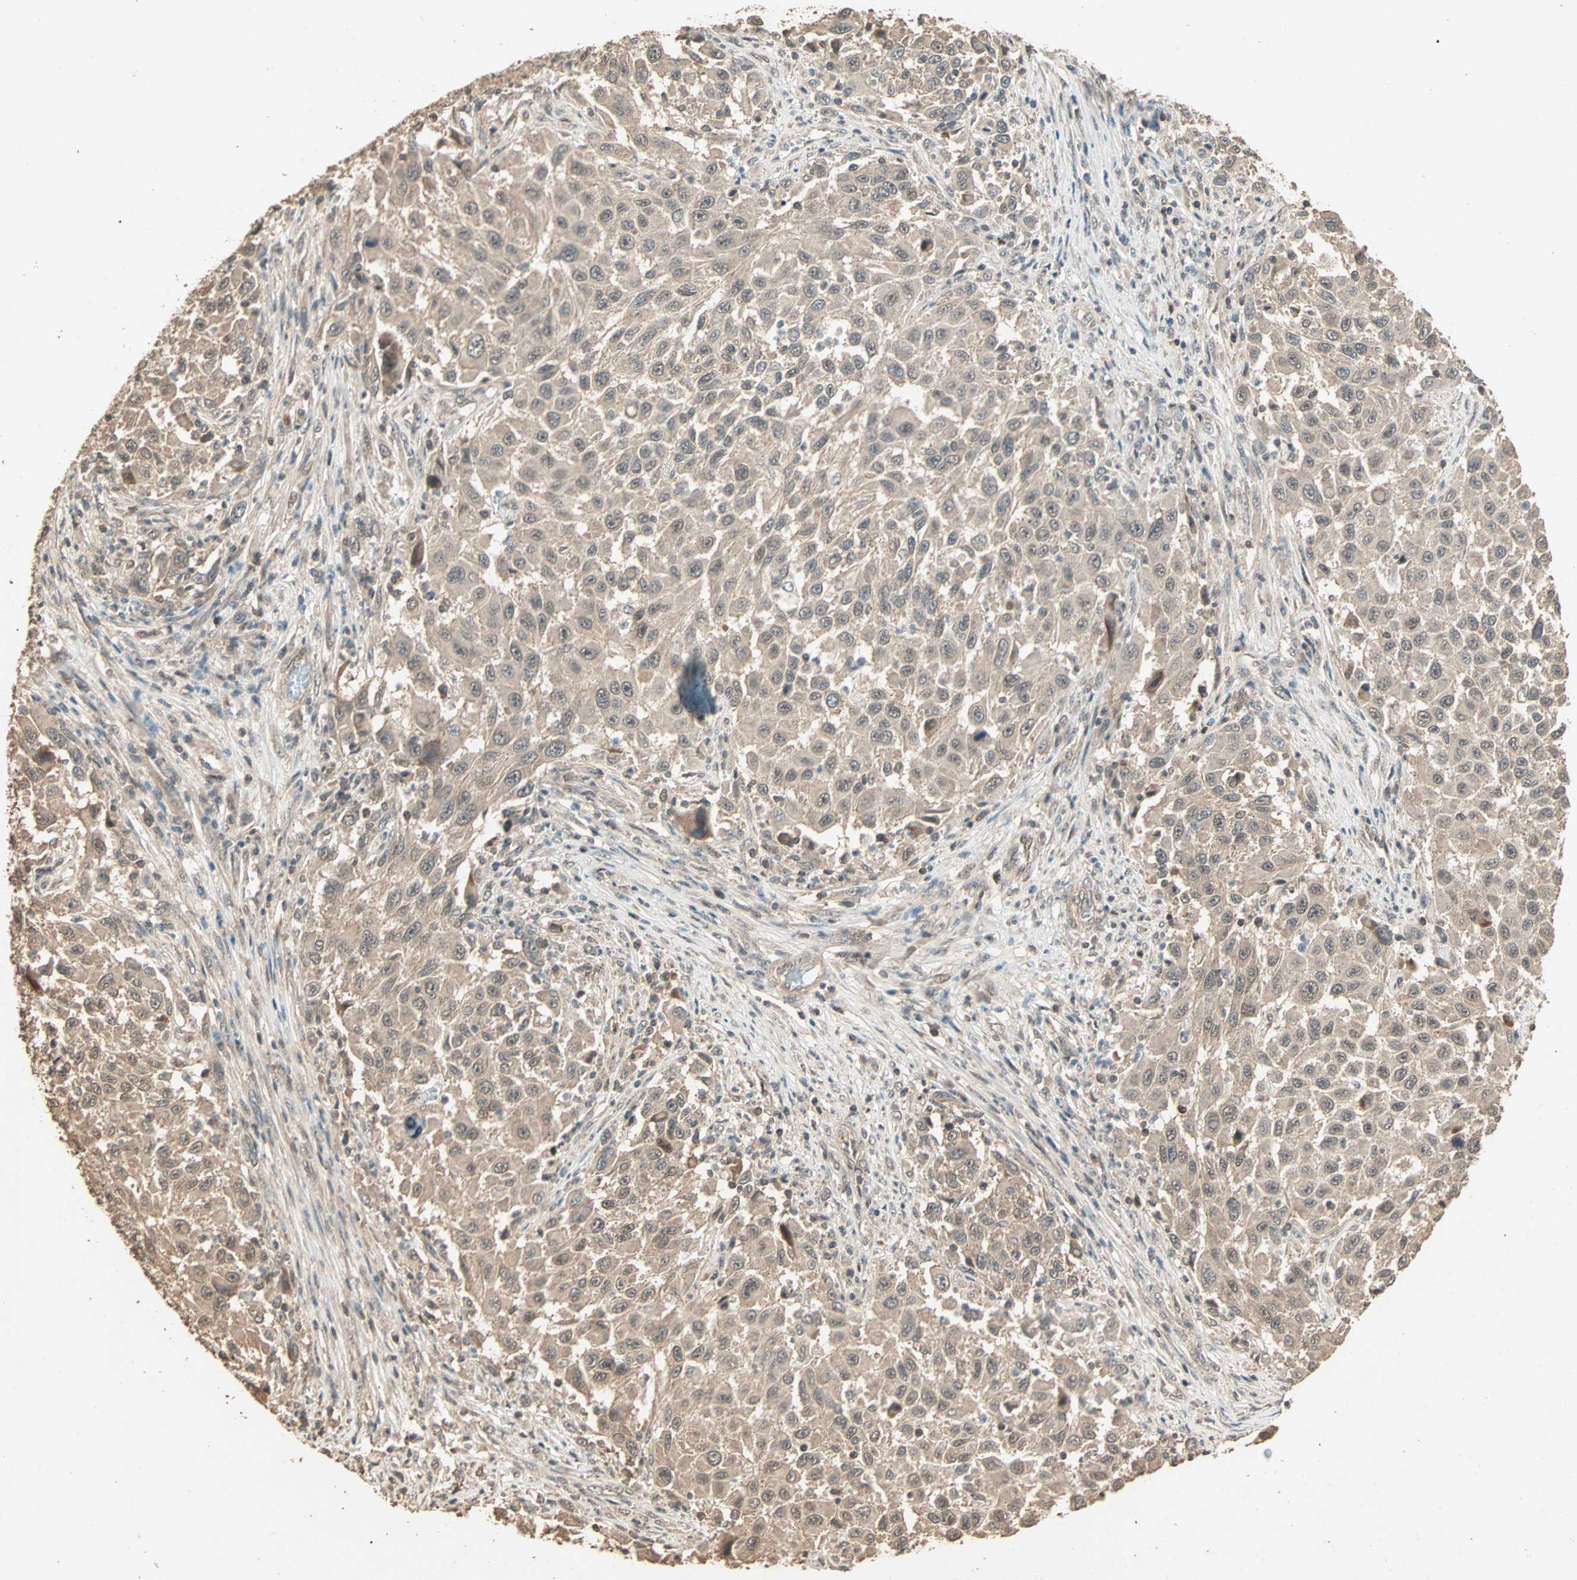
{"staining": {"intensity": "moderate", "quantity": ">75%", "location": "cytoplasmic/membranous,nuclear"}, "tissue": "melanoma", "cell_type": "Tumor cells", "image_type": "cancer", "snomed": [{"axis": "morphology", "description": "Malignant melanoma, Metastatic site"}, {"axis": "topography", "description": "Lymph node"}], "caption": "A medium amount of moderate cytoplasmic/membranous and nuclear staining is present in approximately >75% of tumor cells in malignant melanoma (metastatic site) tissue. (IHC, brightfield microscopy, high magnification).", "gene": "ZBTB33", "patient": {"sex": "male", "age": 61}}